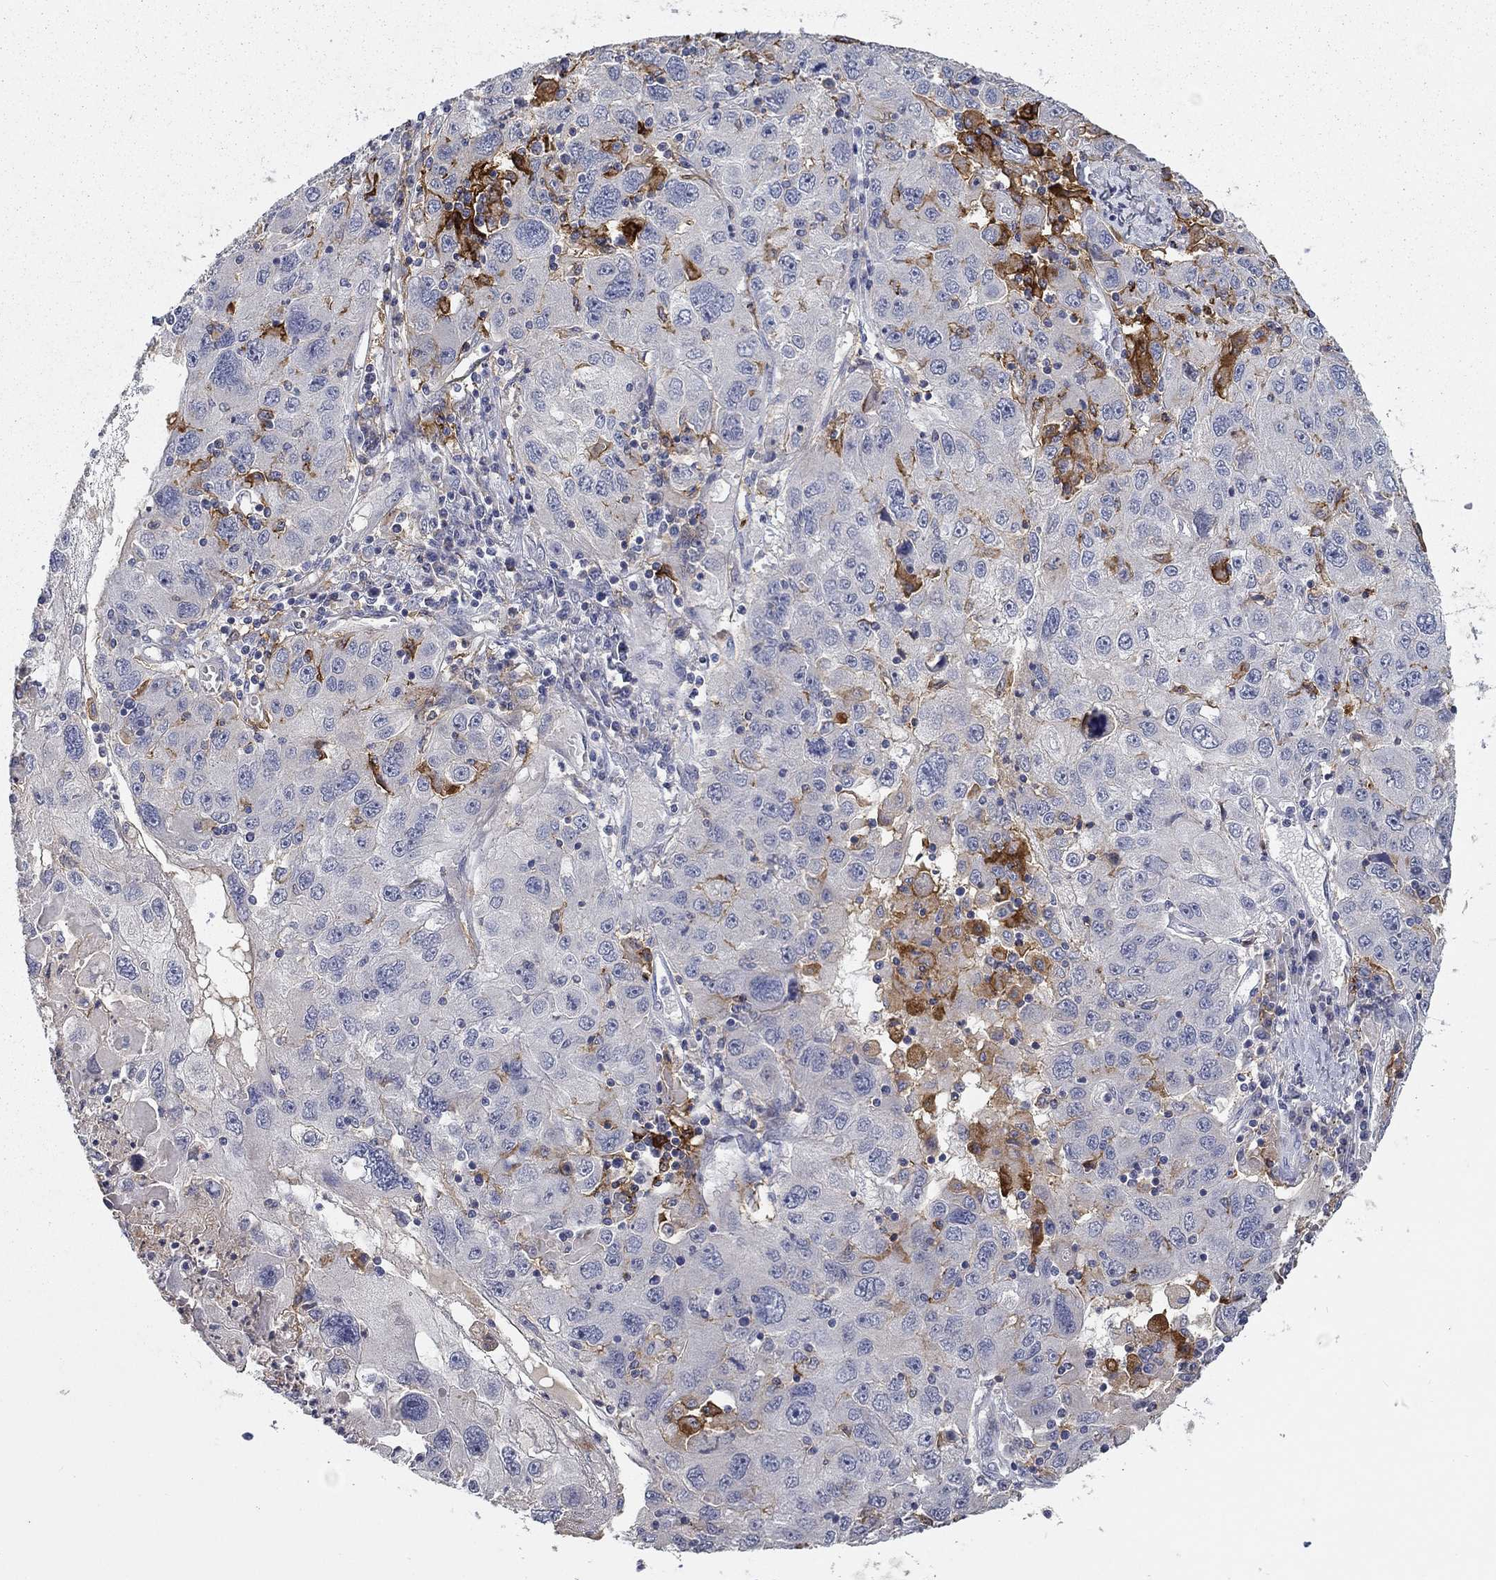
{"staining": {"intensity": "negative", "quantity": "none", "location": "none"}, "tissue": "stomach cancer", "cell_type": "Tumor cells", "image_type": "cancer", "snomed": [{"axis": "morphology", "description": "Adenocarcinoma, NOS"}, {"axis": "topography", "description": "Stomach"}], "caption": "DAB immunohistochemical staining of human adenocarcinoma (stomach) shows no significant positivity in tumor cells.", "gene": "CD274", "patient": {"sex": "male", "age": 56}}